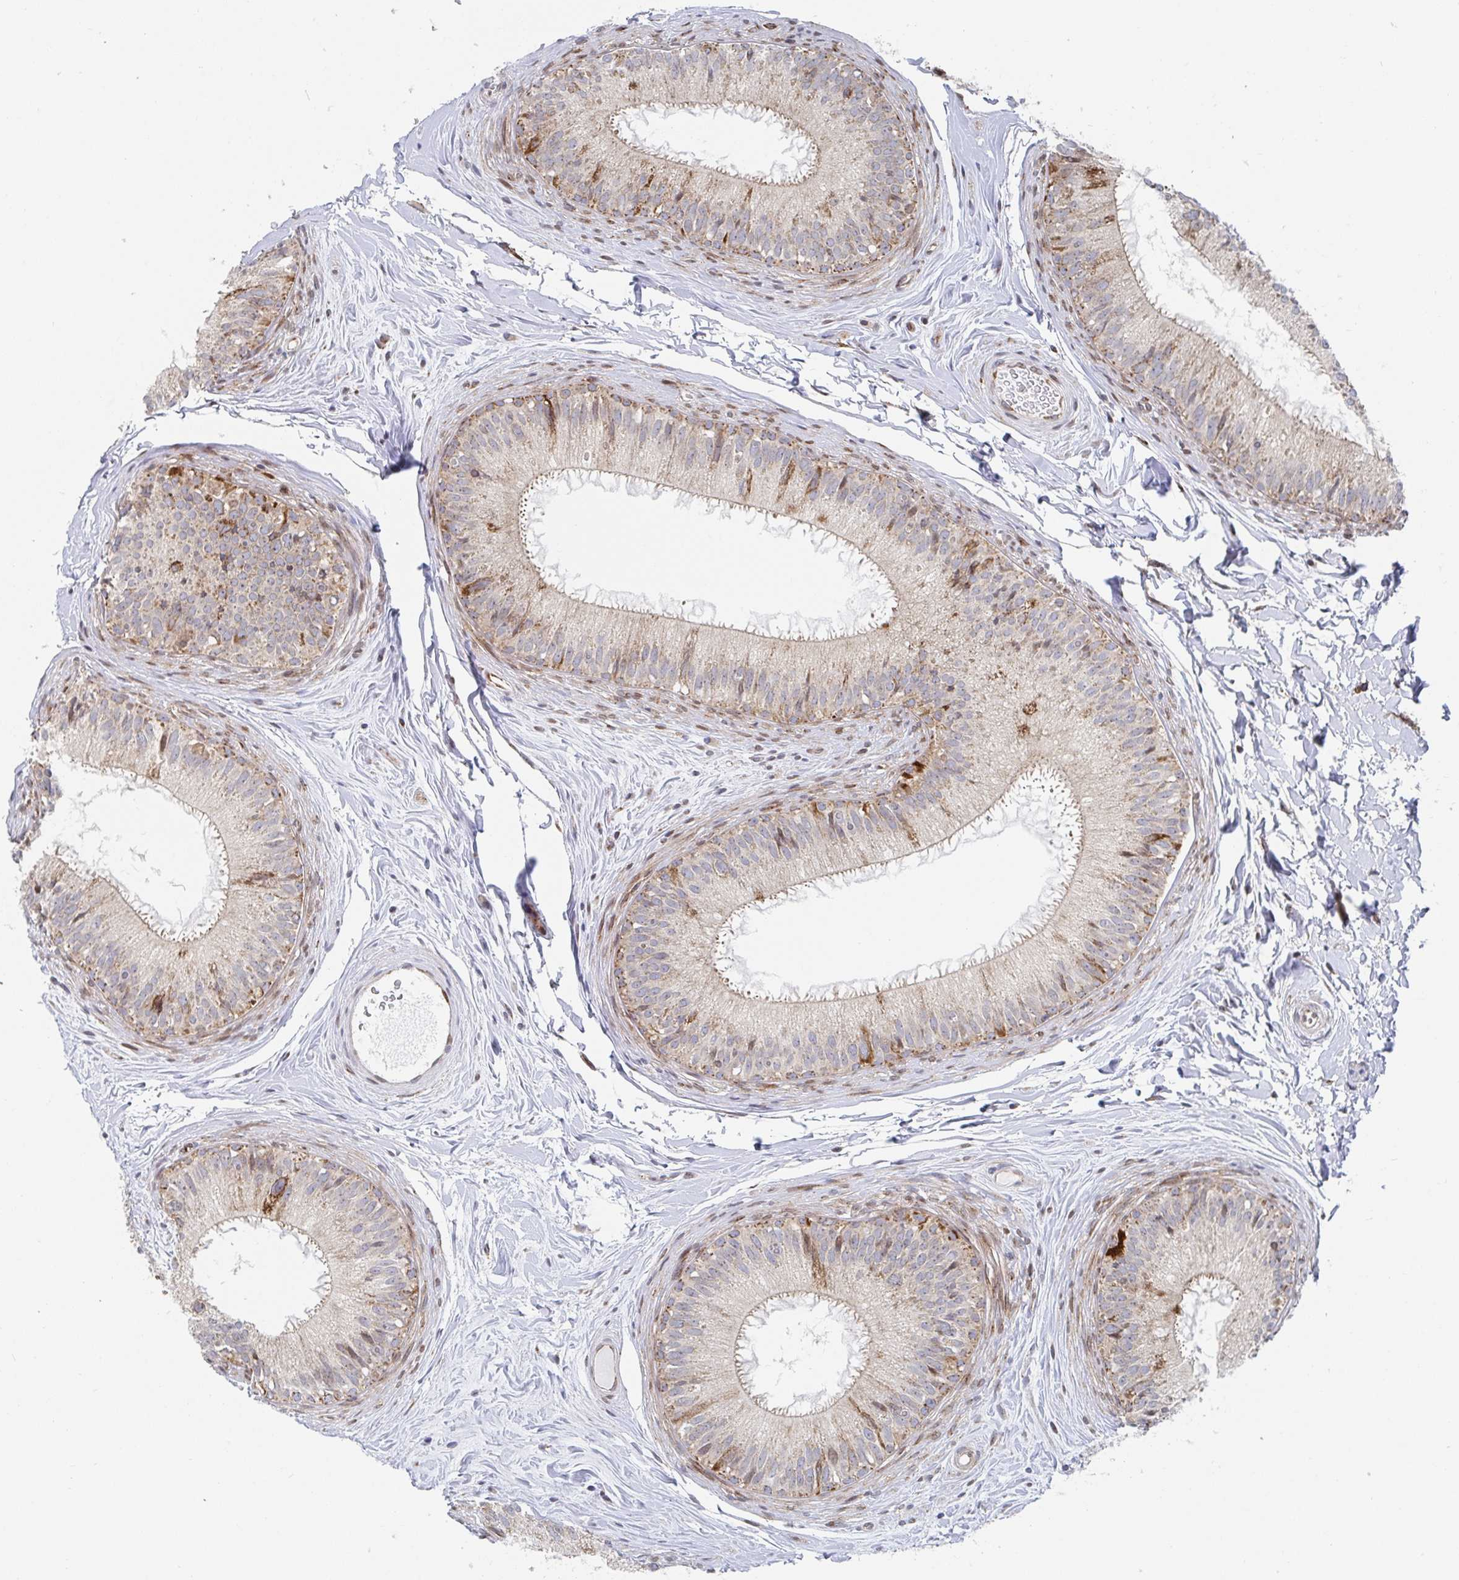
{"staining": {"intensity": "moderate", "quantity": "25%-75%", "location": "cytoplasmic/membranous"}, "tissue": "epididymis", "cell_type": "Glandular cells", "image_type": "normal", "snomed": [{"axis": "morphology", "description": "Normal tissue, NOS"}, {"axis": "topography", "description": "Epididymis"}], "caption": "Immunohistochemistry micrograph of benign human epididymis stained for a protein (brown), which displays medium levels of moderate cytoplasmic/membranous staining in about 25%-75% of glandular cells.", "gene": "STARD8", "patient": {"sex": "male", "age": 44}}